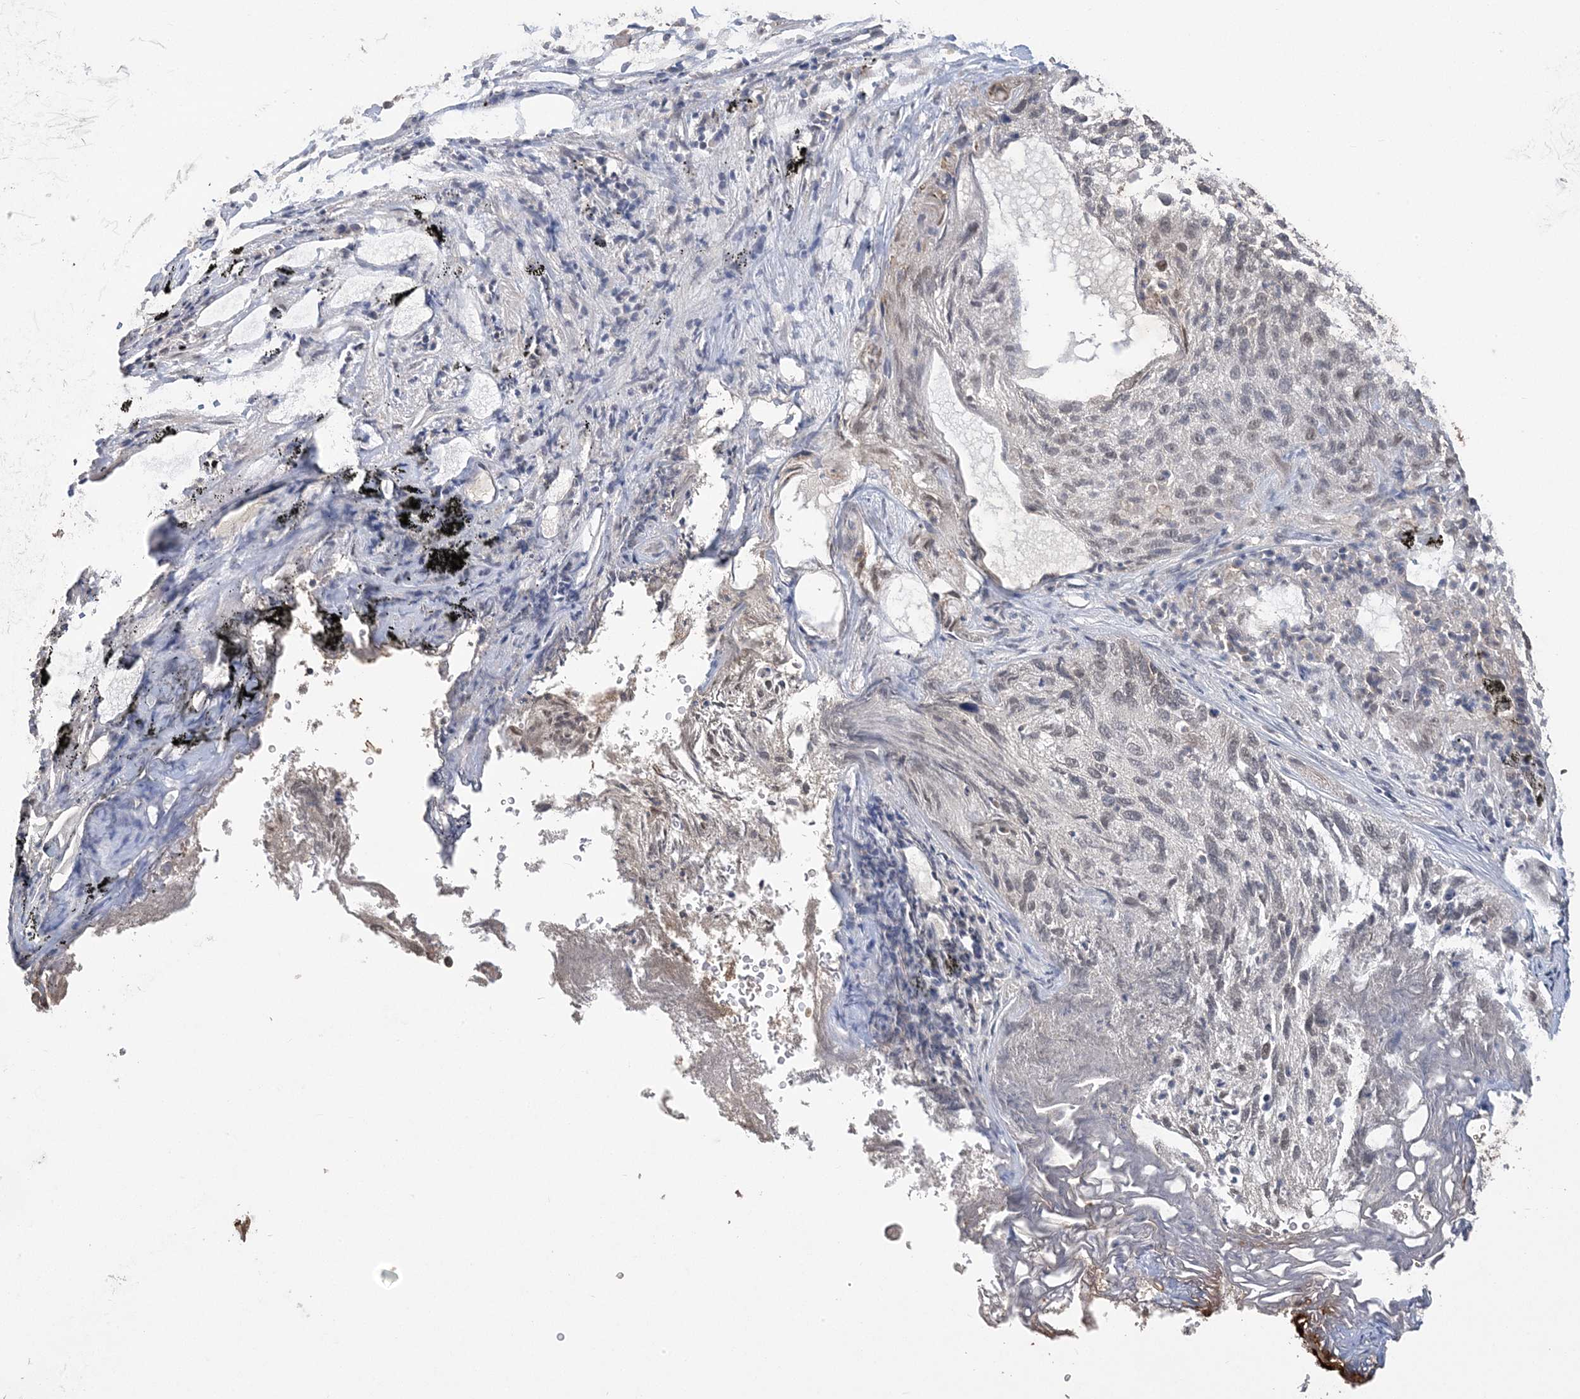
{"staining": {"intensity": "weak", "quantity": "25%-75%", "location": "nuclear"}, "tissue": "lung cancer", "cell_type": "Tumor cells", "image_type": "cancer", "snomed": [{"axis": "morphology", "description": "Inflammation, NOS"}, {"axis": "morphology", "description": "Squamous cell carcinoma, NOS"}, {"axis": "topography", "description": "Lymph node"}, {"axis": "topography", "description": "Soft tissue"}, {"axis": "topography", "description": "Lung"}], "caption": "Immunohistochemical staining of human squamous cell carcinoma (lung) shows weak nuclear protein staining in approximately 25%-75% of tumor cells. The staining was performed using DAB to visualize the protein expression in brown, while the nuclei were stained in blue with hematoxylin (Magnification: 20x).", "gene": "ZBTB7A", "patient": {"sex": "male", "age": 66}}